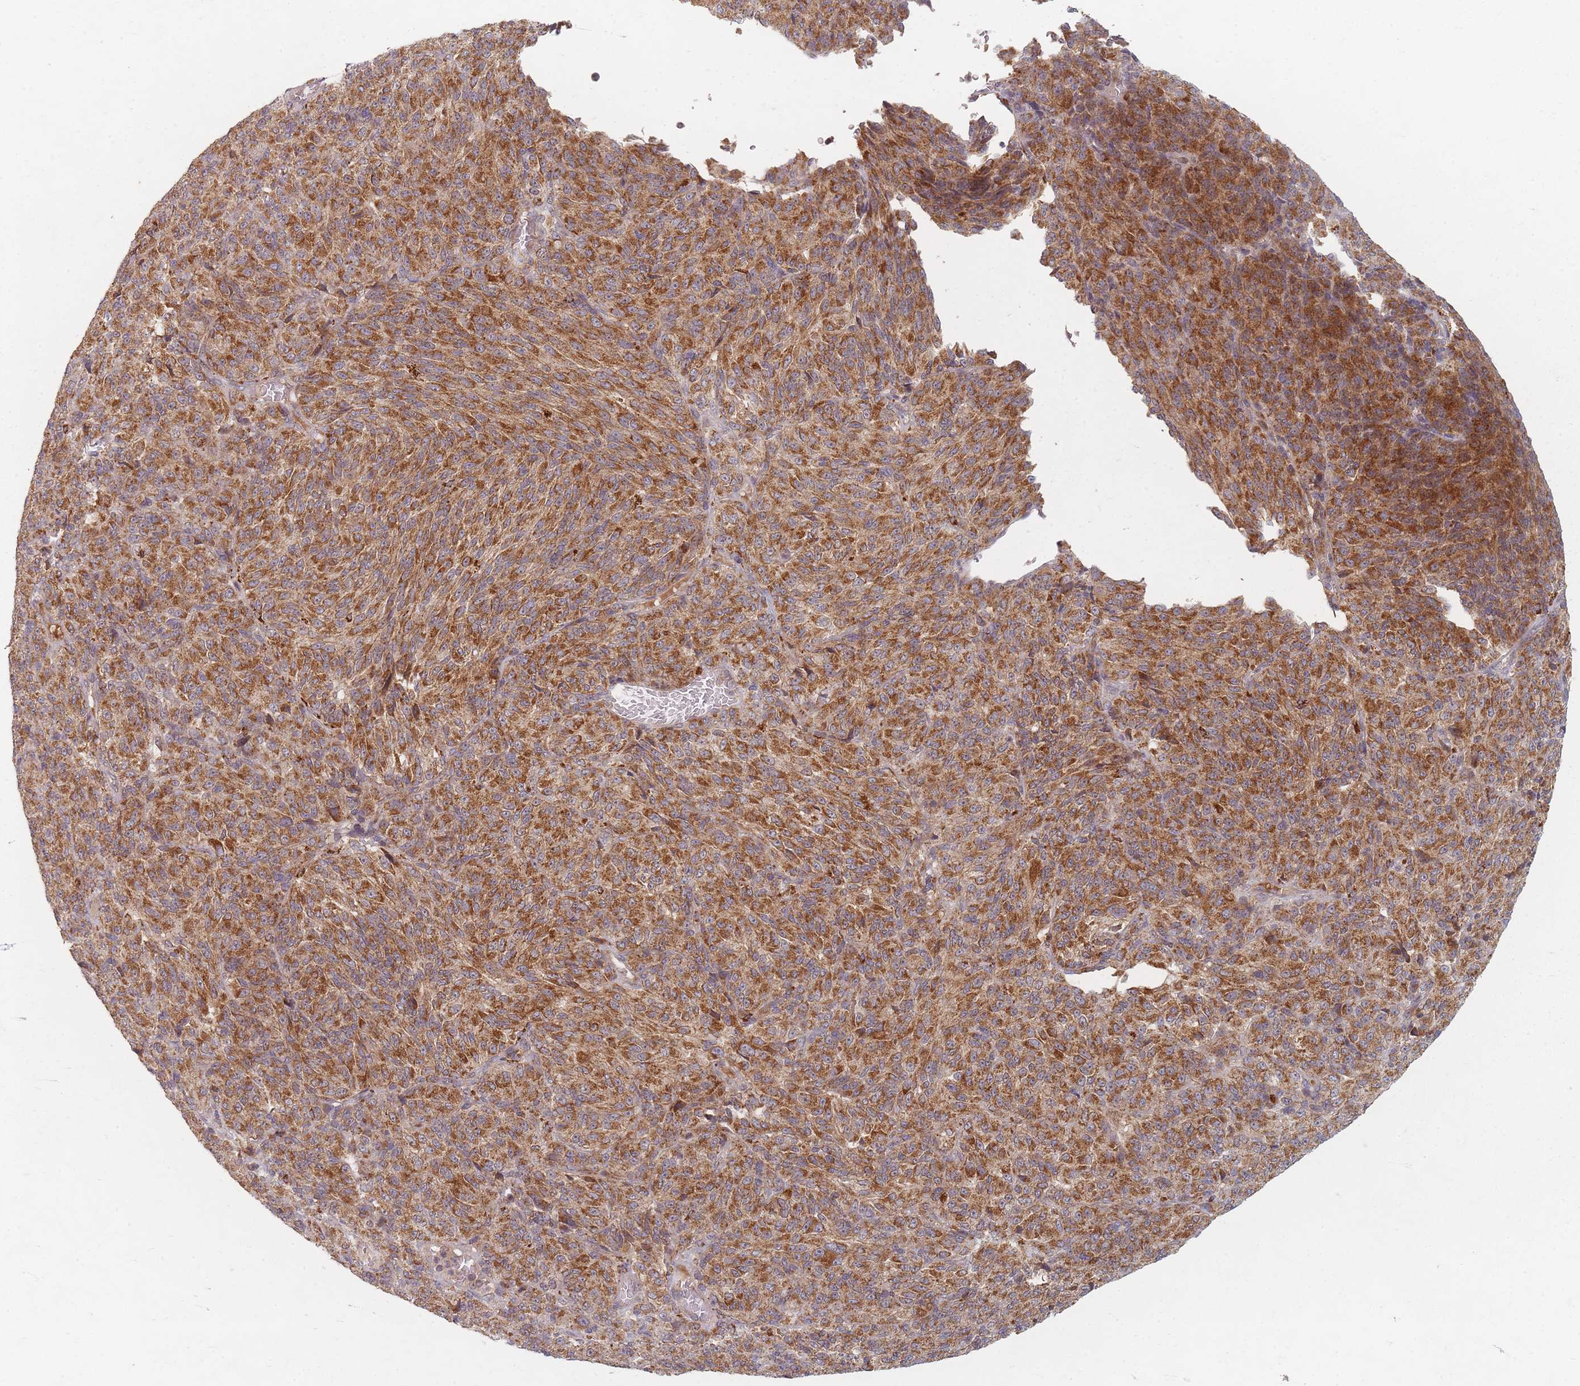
{"staining": {"intensity": "moderate", "quantity": ">75%", "location": "cytoplasmic/membranous"}, "tissue": "melanoma", "cell_type": "Tumor cells", "image_type": "cancer", "snomed": [{"axis": "morphology", "description": "Malignant melanoma, Metastatic site"}, {"axis": "topography", "description": "Brain"}], "caption": "Immunohistochemical staining of human malignant melanoma (metastatic site) displays medium levels of moderate cytoplasmic/membranous staining in approximately >75% of tumor cells.", "gene": "RADX", "patient": {"sex": "female", "age": 56}}